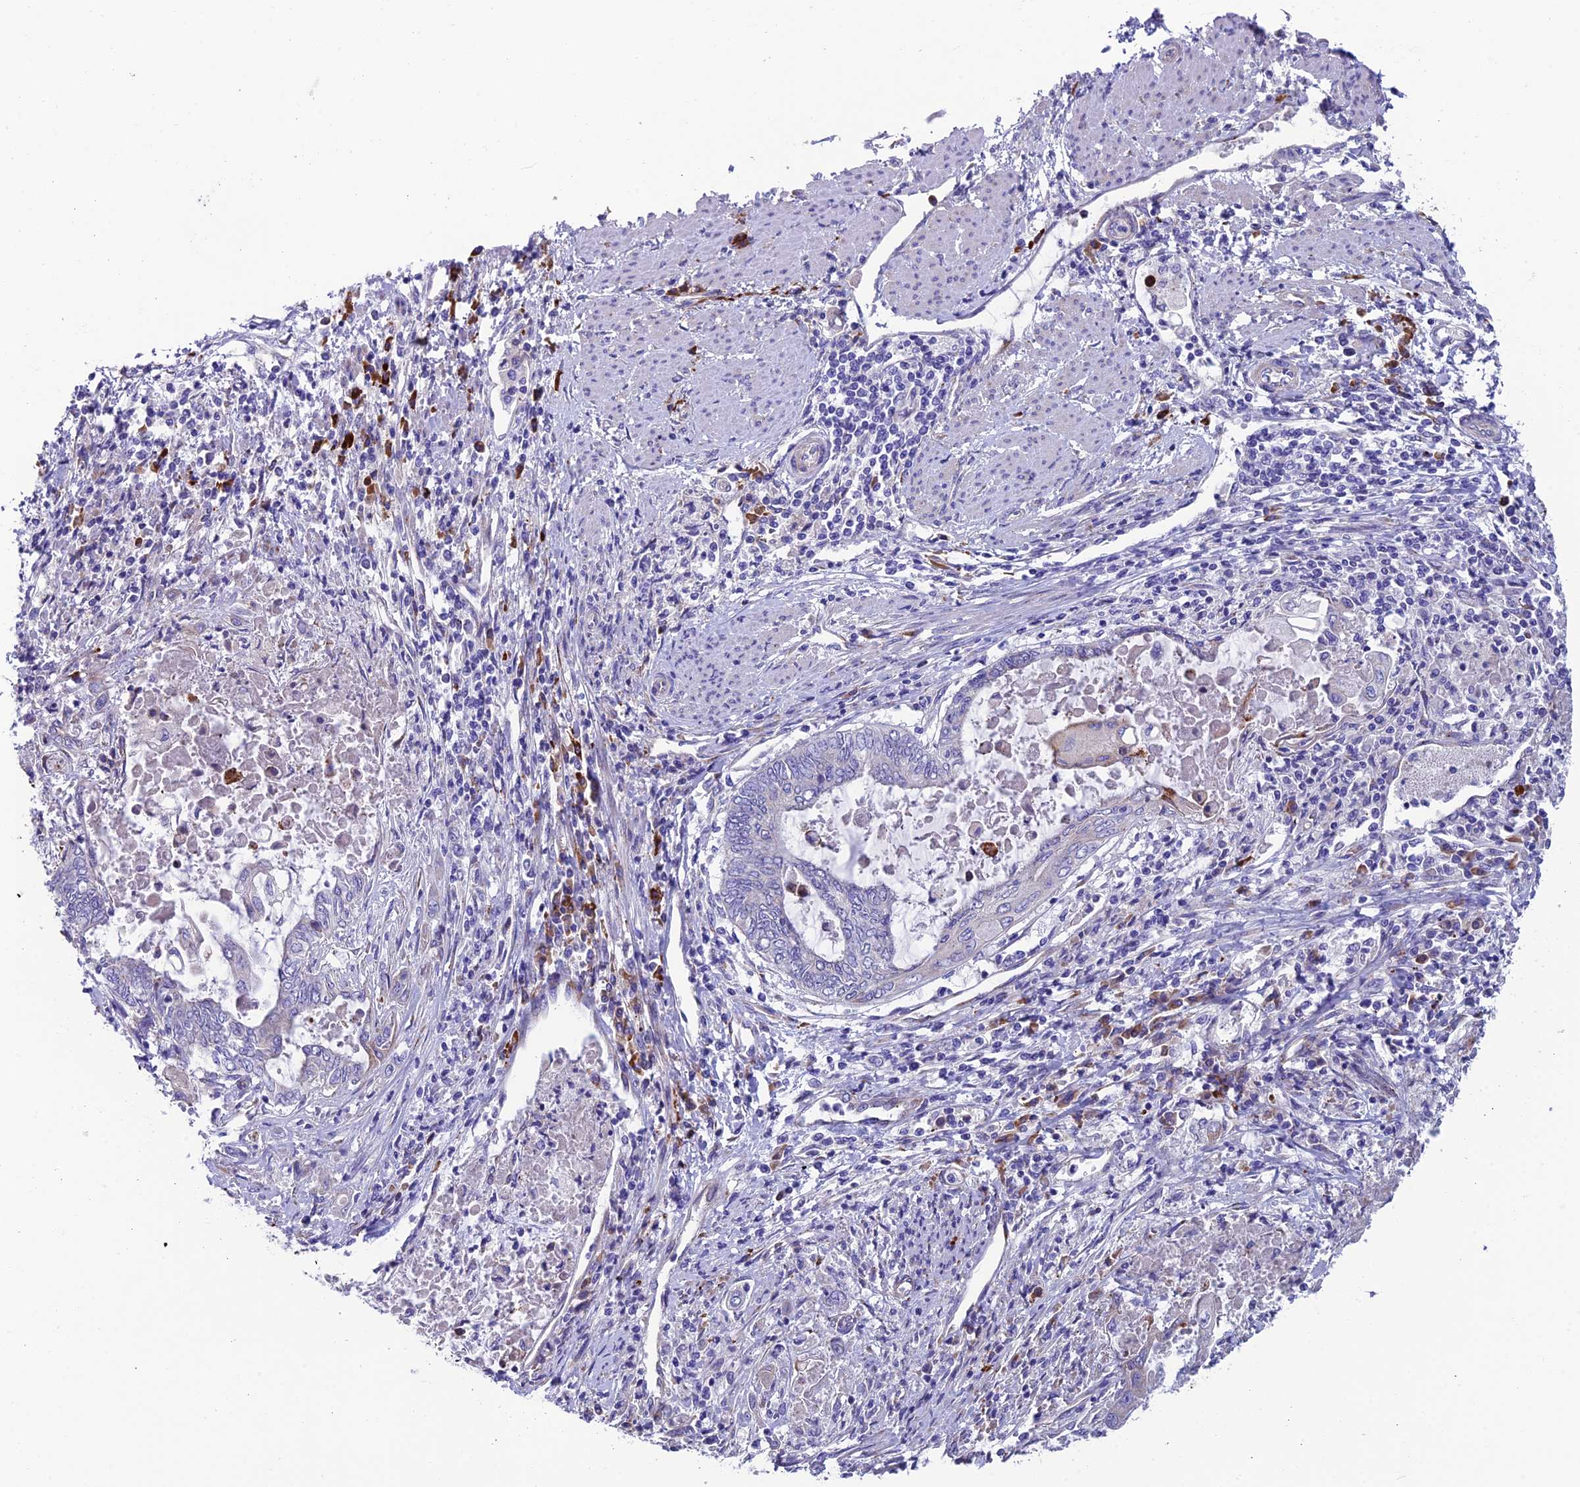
{"staining": {"intensity": "negative", "quantity": "none", "location": "none"}, "tissue": "endometrial cancer", "cell_type": "Tumor cells", "image_type": "cancer", "snomed": [{"axis": "morphology", "description": "Adenocarcinoma, NOS"}, {"axis": "topography", "description": "Uterus"}, {"axis": "topography", "description": "Endometrium"}], "caption": "Endometrial cancer (adenocarcinoma) stained for a protein using immunohistochemistry (IHC) reveals no staining tumor cells.", "gene": "MACIR", "patient": {"sex": "female", "age": 70}}